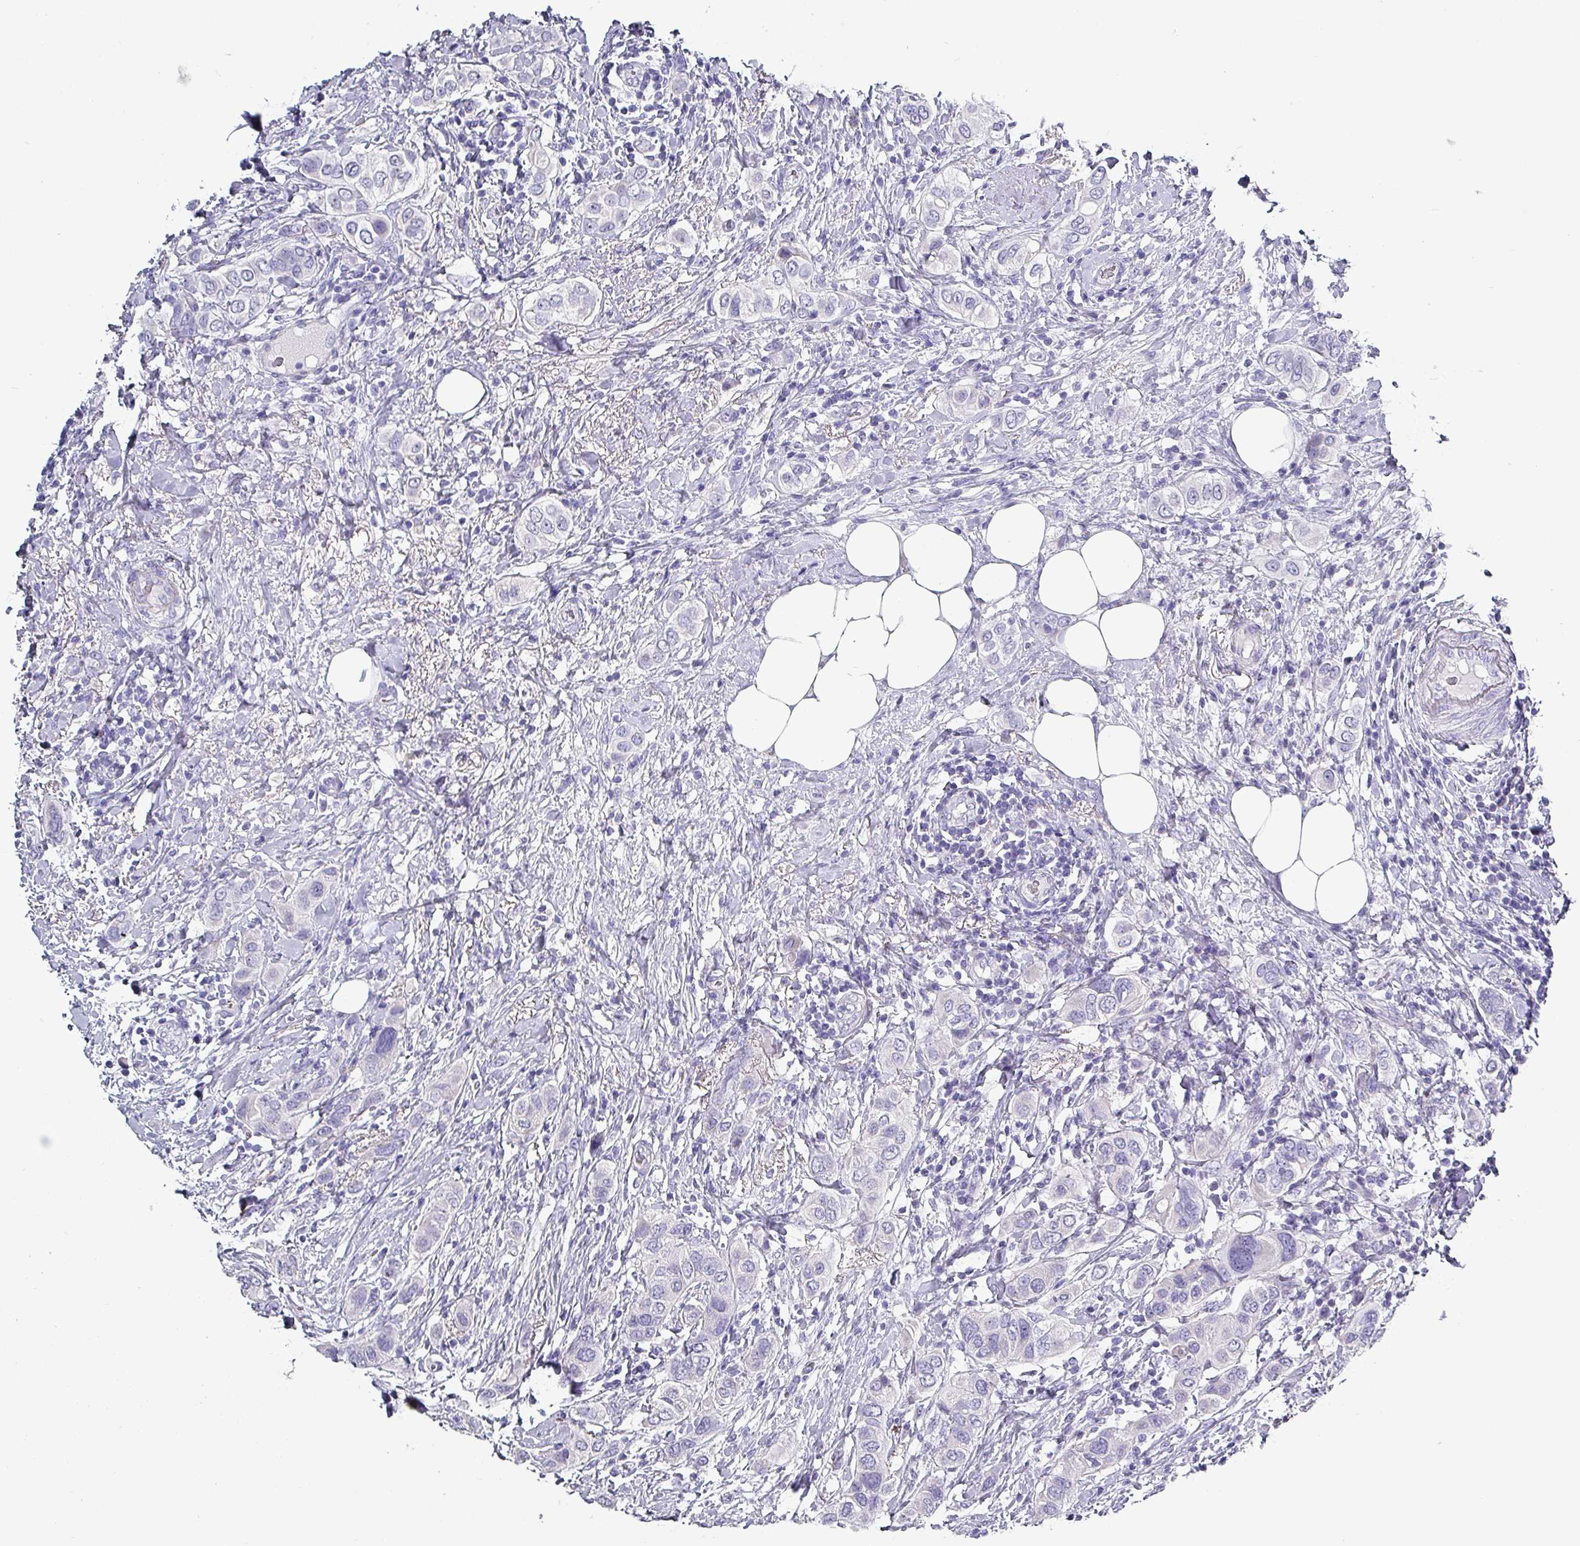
{"staining": {"intensity": "negative", "quantity": "none", "location": "none"}, "tissue": "breast cancer", "cell_type": "Tumor cells", "image_type": "cancer", "snomed": [{"axis": "morphology", "description": "Lobular carcinoma"}, {"axis": "topography", "description": "Breast"}], "caption": "Lobular carcinoma (breast) stained for a protein using IHC reveals no expression tumor cells.", "gene": "INS-IGF2", "patient": {"sex": "female", "age": 51}}